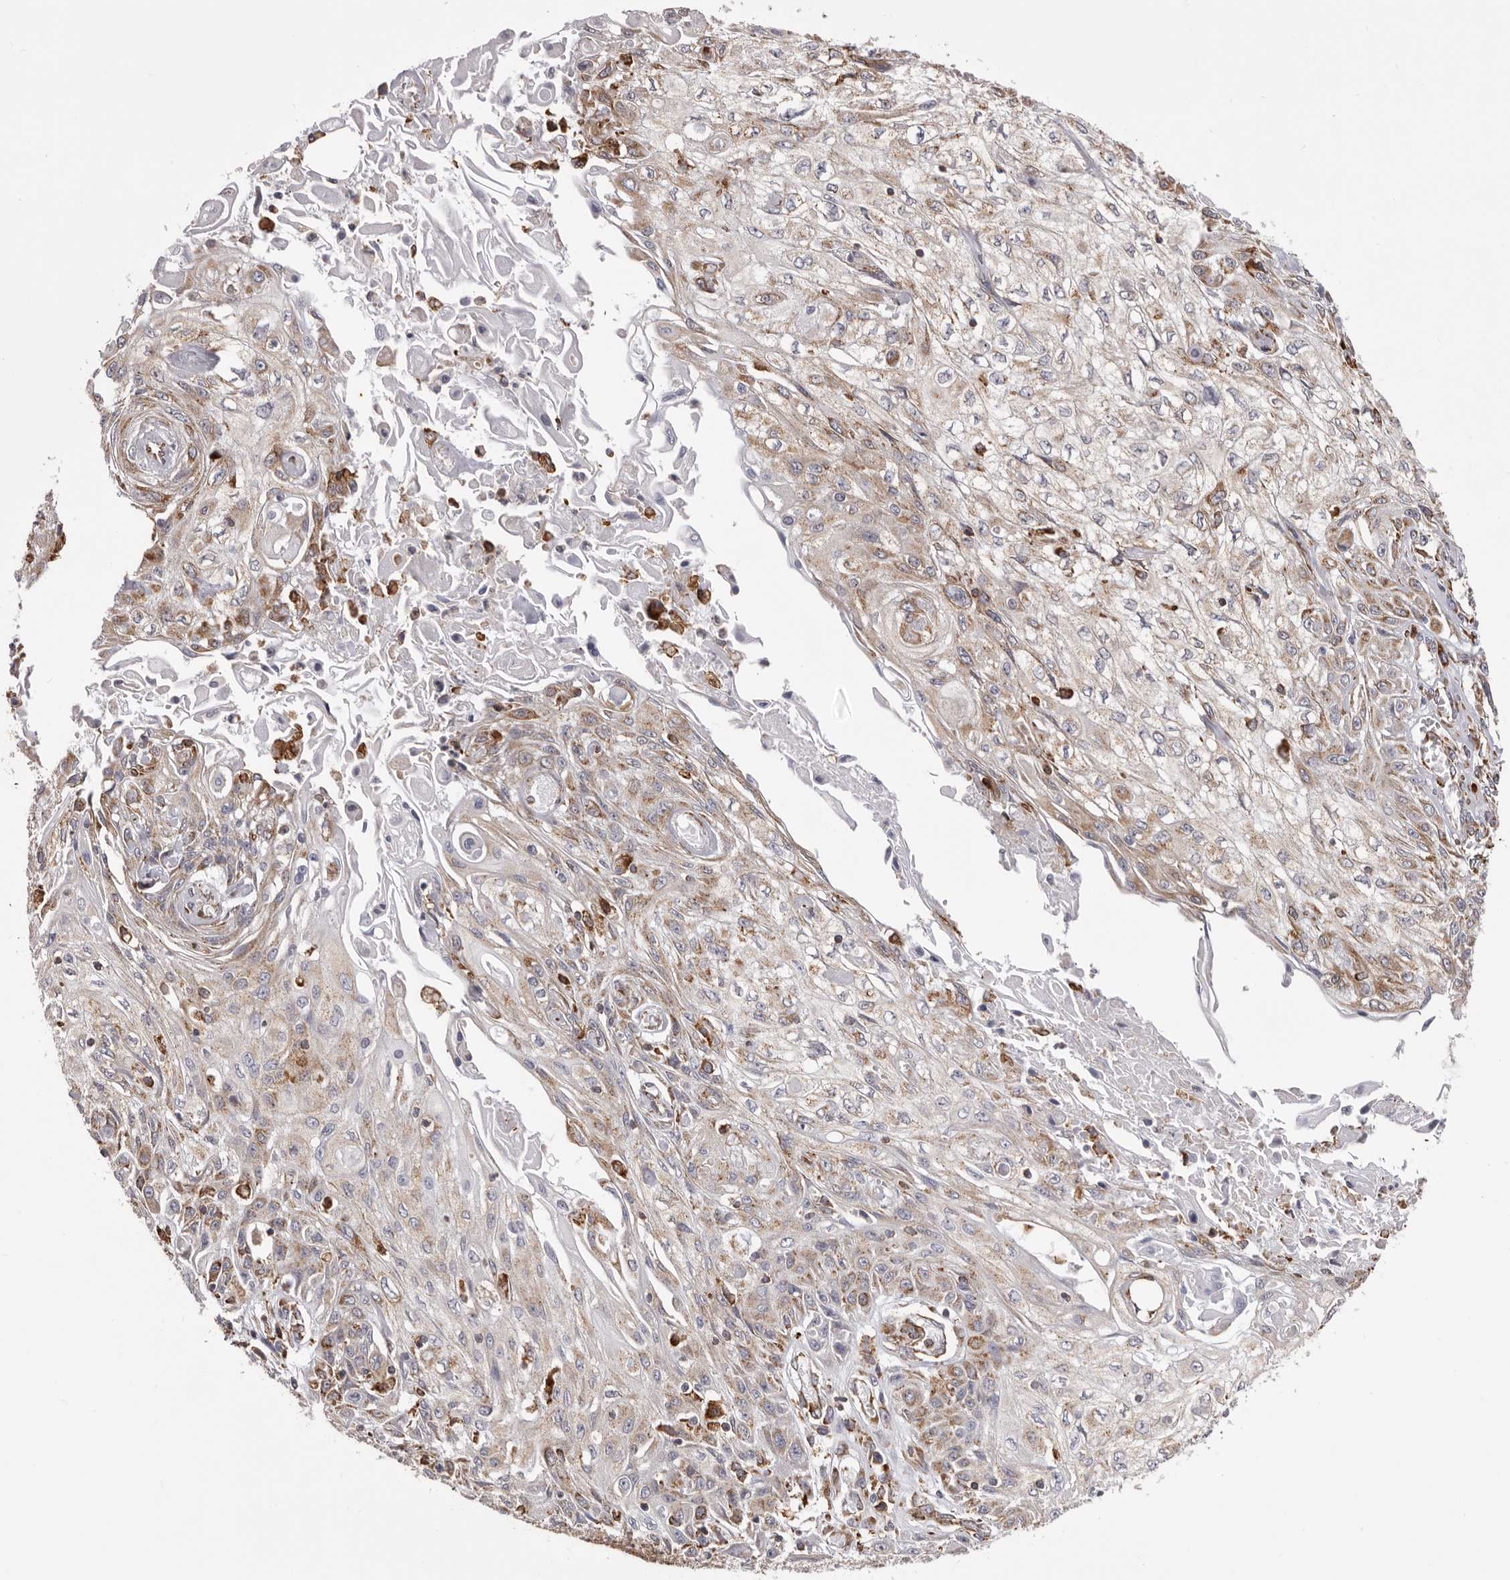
{"staining": {"intensity": "moderate", "quantity": "25%-75%", "location": "cytoplasmic/membranous"}, "tissue": "skin cancer", "cell_type": "Tumor cells", "image_type": "cancer", "snomed": [{"axis": "morphology", "description": "Squamous cell carcinoma, NOS"}, {"axis": "morphology", "description": "Squamous cell carcinoma, metastatic, NOS"}, {"axis": "topography", "description": "Skin"}, {"axis": "topography", "description": "Lymph node"}], "caption": "Human skin metastatic squamous cell carcinoma stained with a protein marker displays moderate staining in tumor cells.", "gene": "QRSL1", "patient": {"sex": "male", "age": 75}}